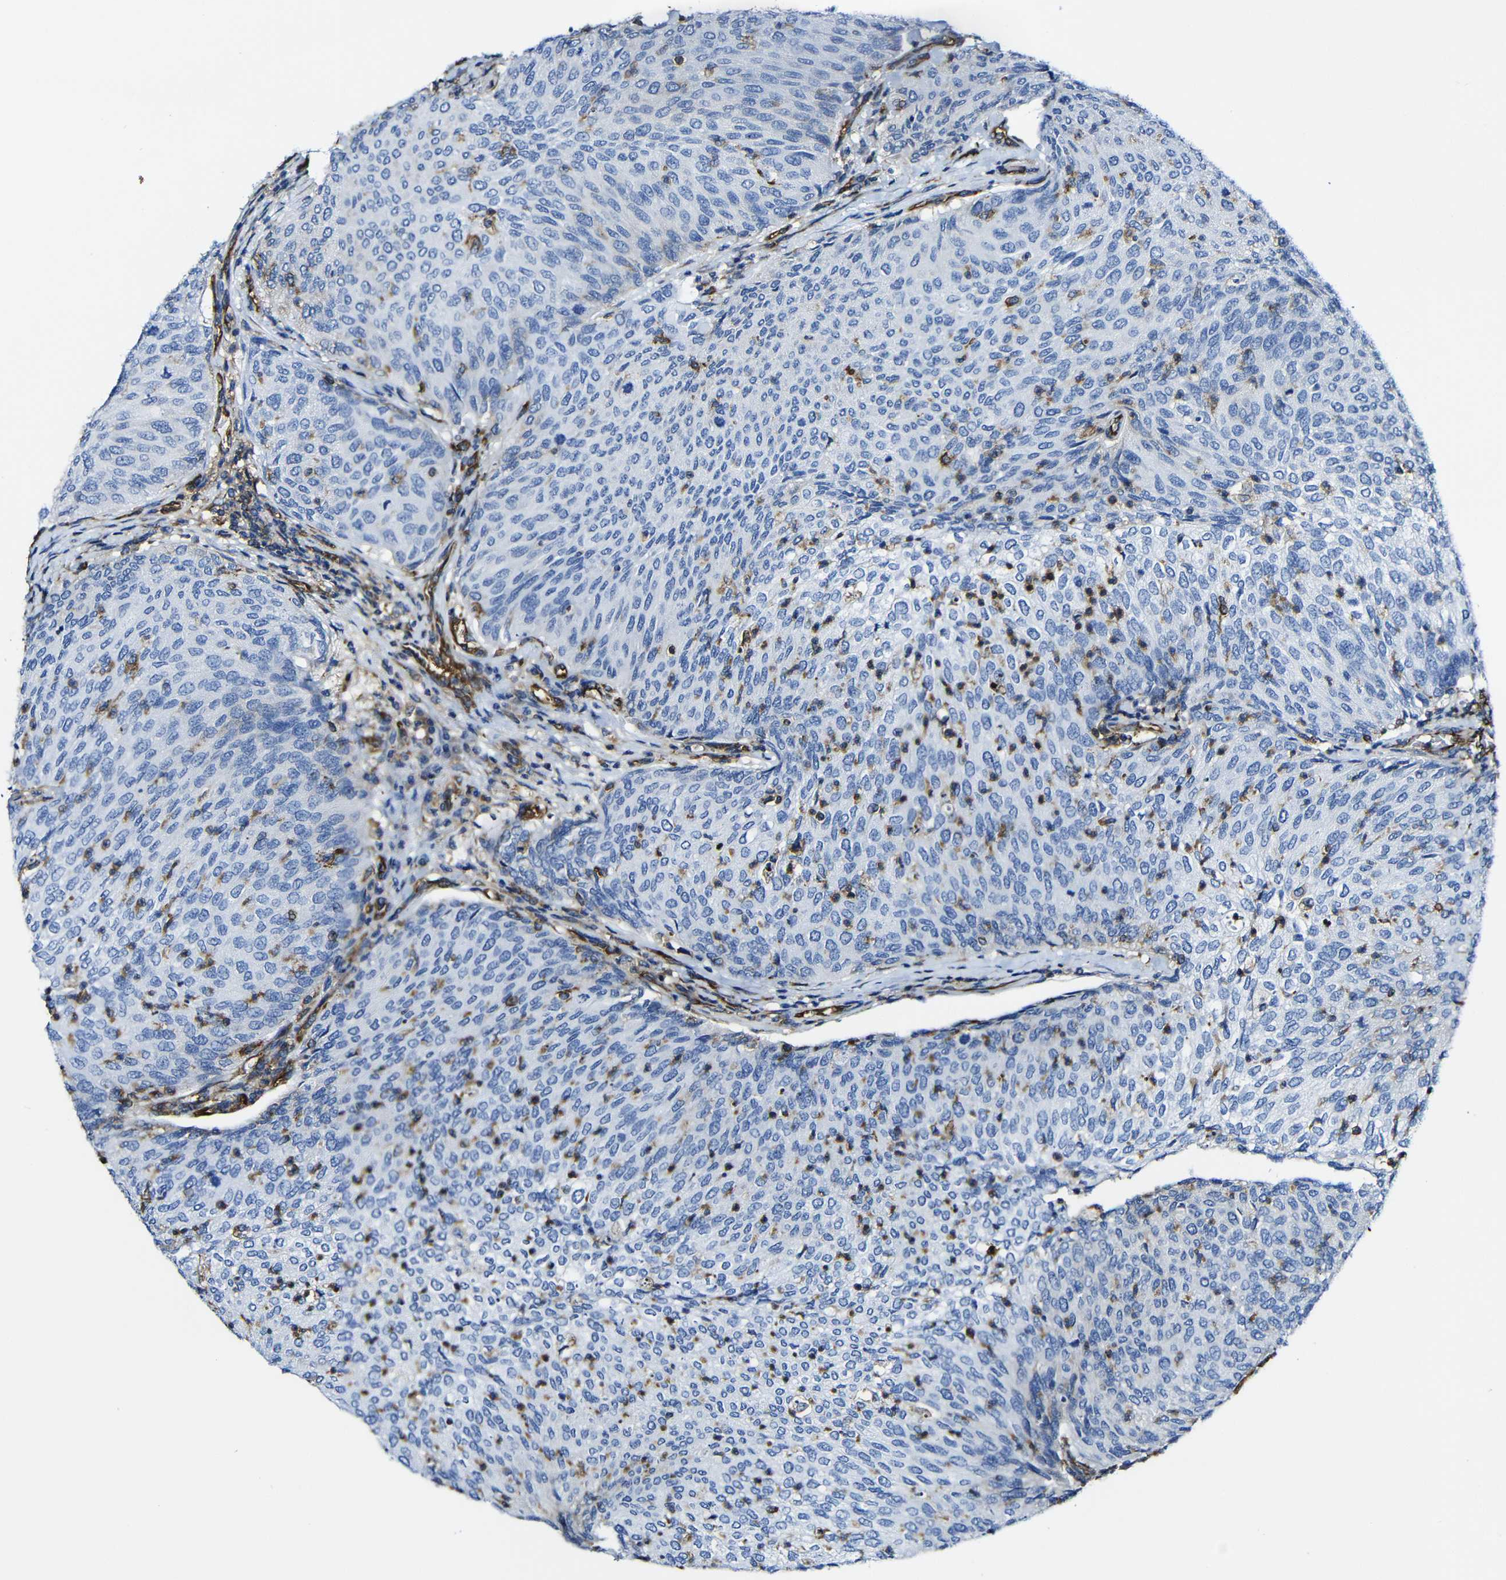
{"staining": {"intensity": "negative", "quantity": "none", "location": "none"}, "tissue": "urothelial cancer", "cell_type": "Tumor cells", "image_type": "cancer", "snomed": [{"axis": "morphology", "description": "Urothelial carcinoma, Low grade"}, {"axis": "topography", "description": "Urinary bladder"}], "caption": "Immunohistochemistry (IHC) micrograph of human urothelial cancer stained for a protein (brown), which demonstrates no positivity in tumor cells. (Brightfield microscopy of DAB immunohistochemistry (IHC) at high magnification).", "gene": "MSN", "patient": {"sex": "female", "age": 79}}